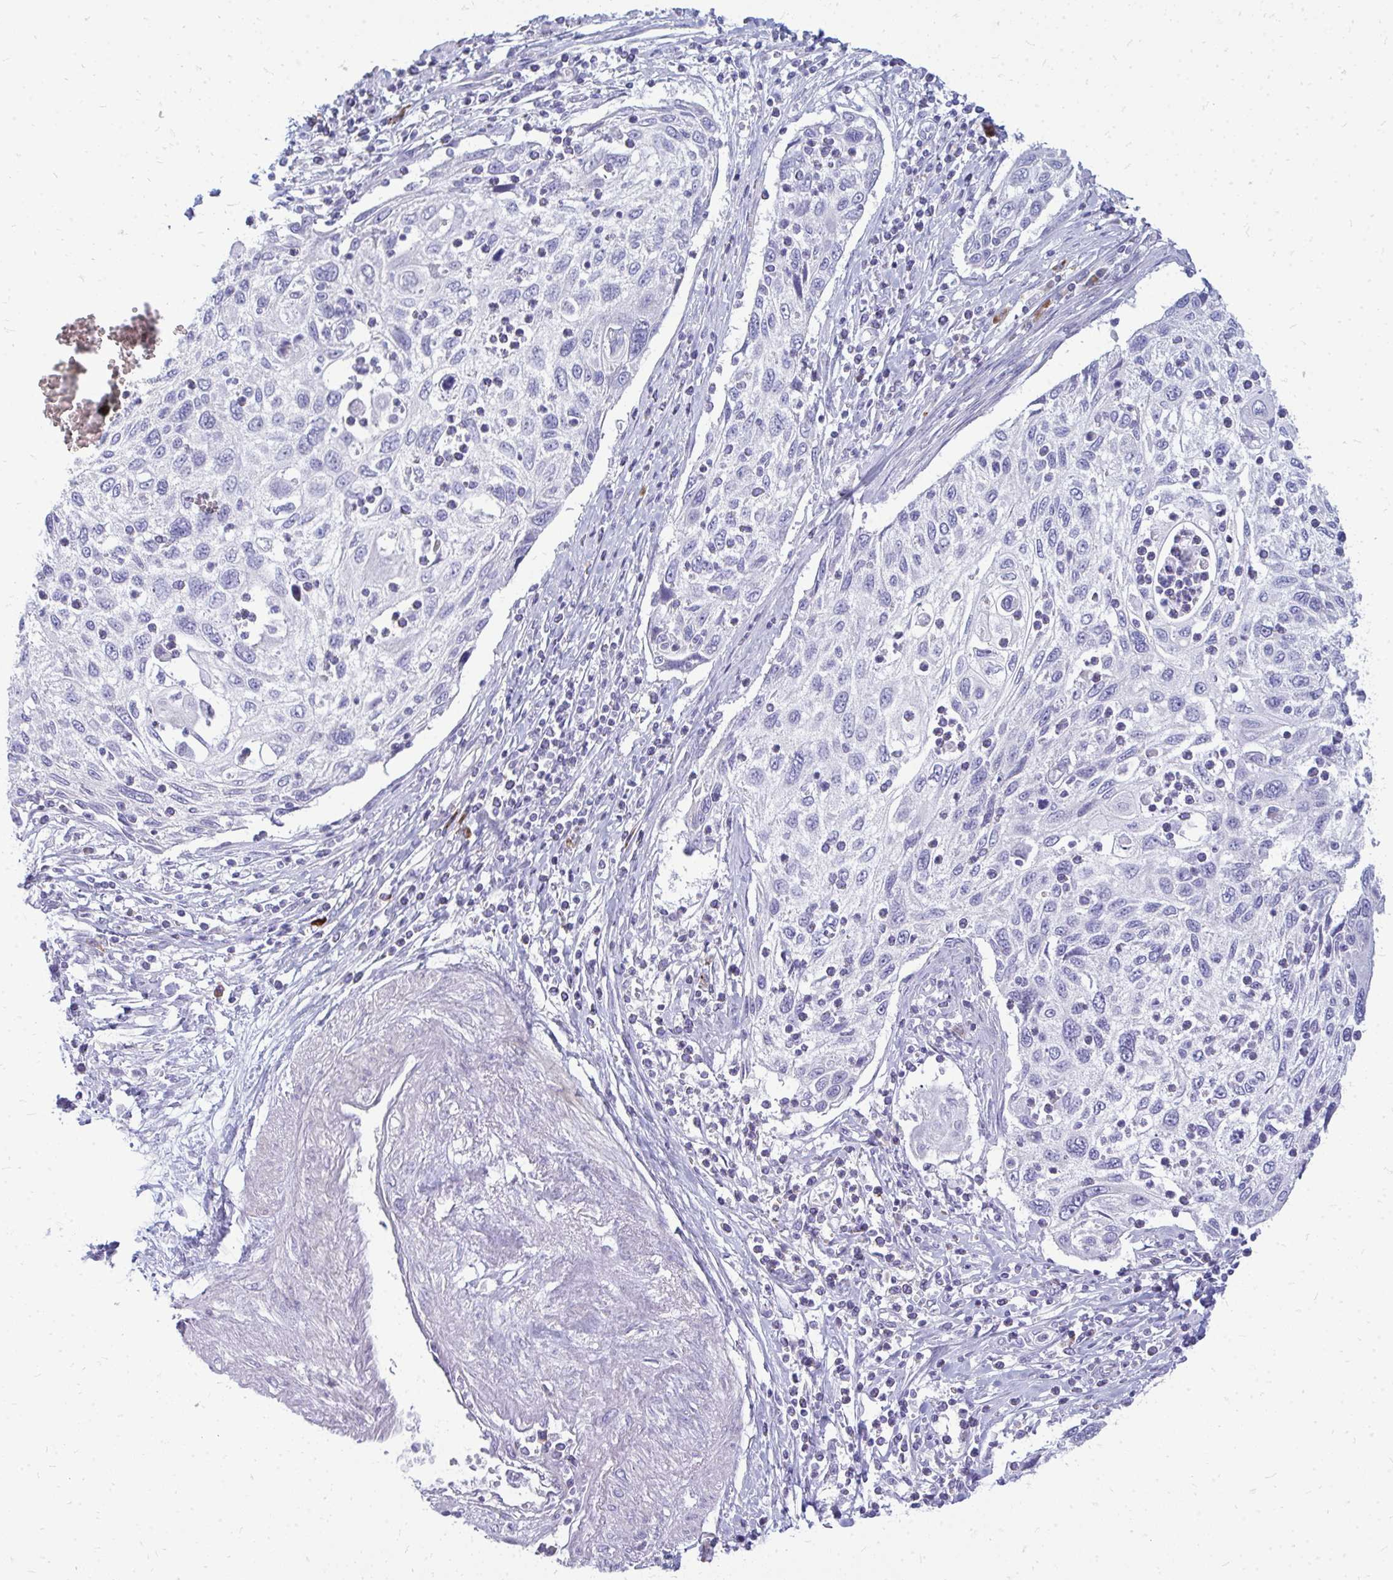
{"staining": {"intensity": "negative", "quantity": "none", "location": "none"}, "tissue": "cervical cancer", "cell_type": "Tumor cells", "image_type": "cancer", "snomed": [{"axis": "morphology", "description": "Squamous cell carcinoma, NOS"}, {"axis": "topography", "description": "Cervix"}], "caption": "Immunohistochemistry (IHC) micrograph of human cervical squamous cell carcinoma stained for a protein (brown), which demonstrates no staining in tumor cells.", "gene": "TSPEAR", "patient": {"sex": "female", "age": 70}}